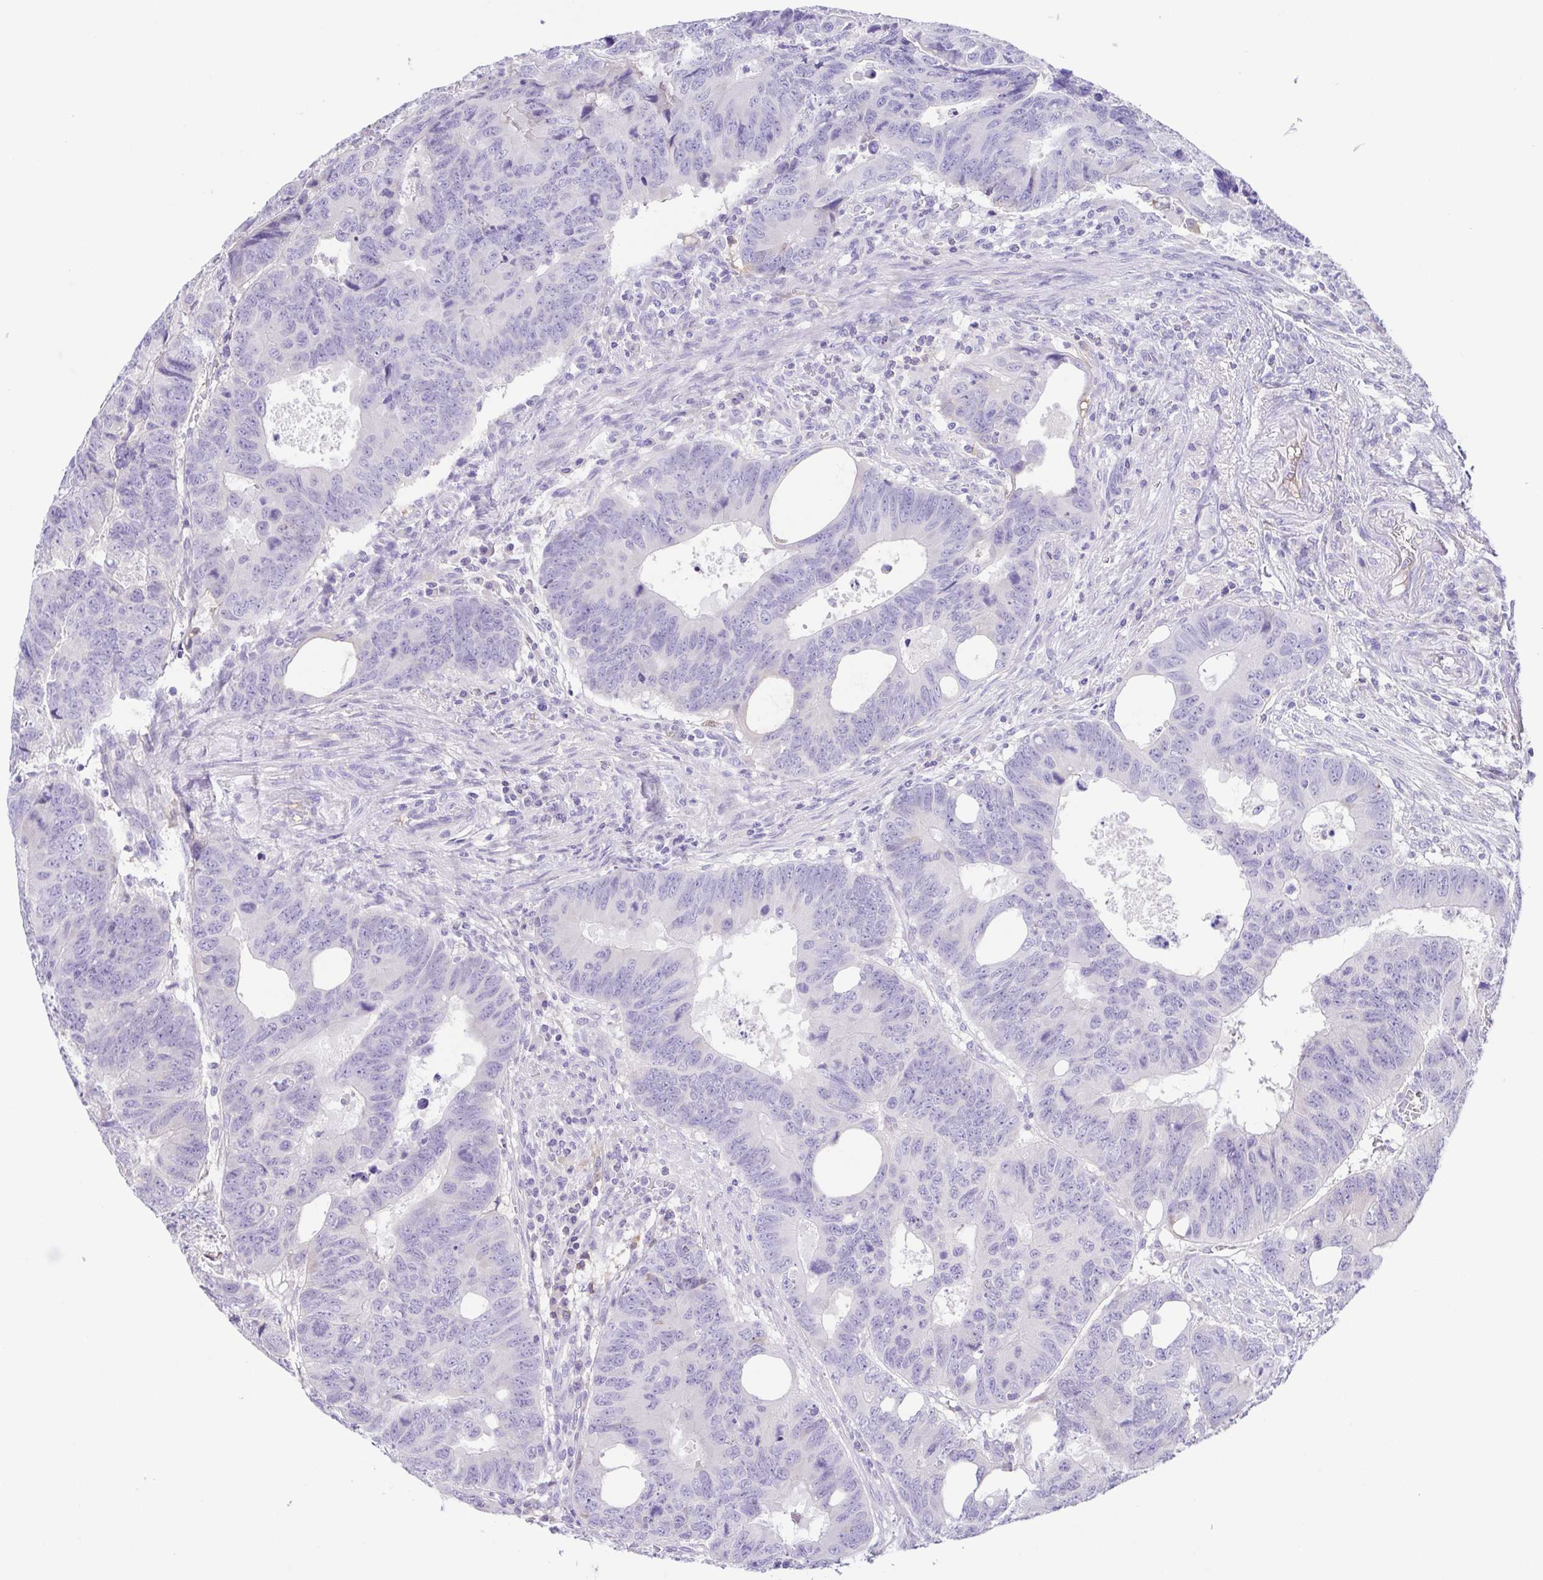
{"staining": {"intensity": "negative", "quantity": "none", "location": "none"}, "tissue": "colorectal cancer", "cell_type": "Tumor cells", "image_type": "cancer", "snomed": [{"axis": "morphology", "description": "Adenocarcinoma, NOS"}, {"axis": "topography", "description": "Colon"}], "caption": "Immunohistochemistry (IHC) of colorectal adenocarcinoma demonstrates no positivity in tumor cells.", "gene": "A1BG", "patient": {"sex": "male", "age": 62}}